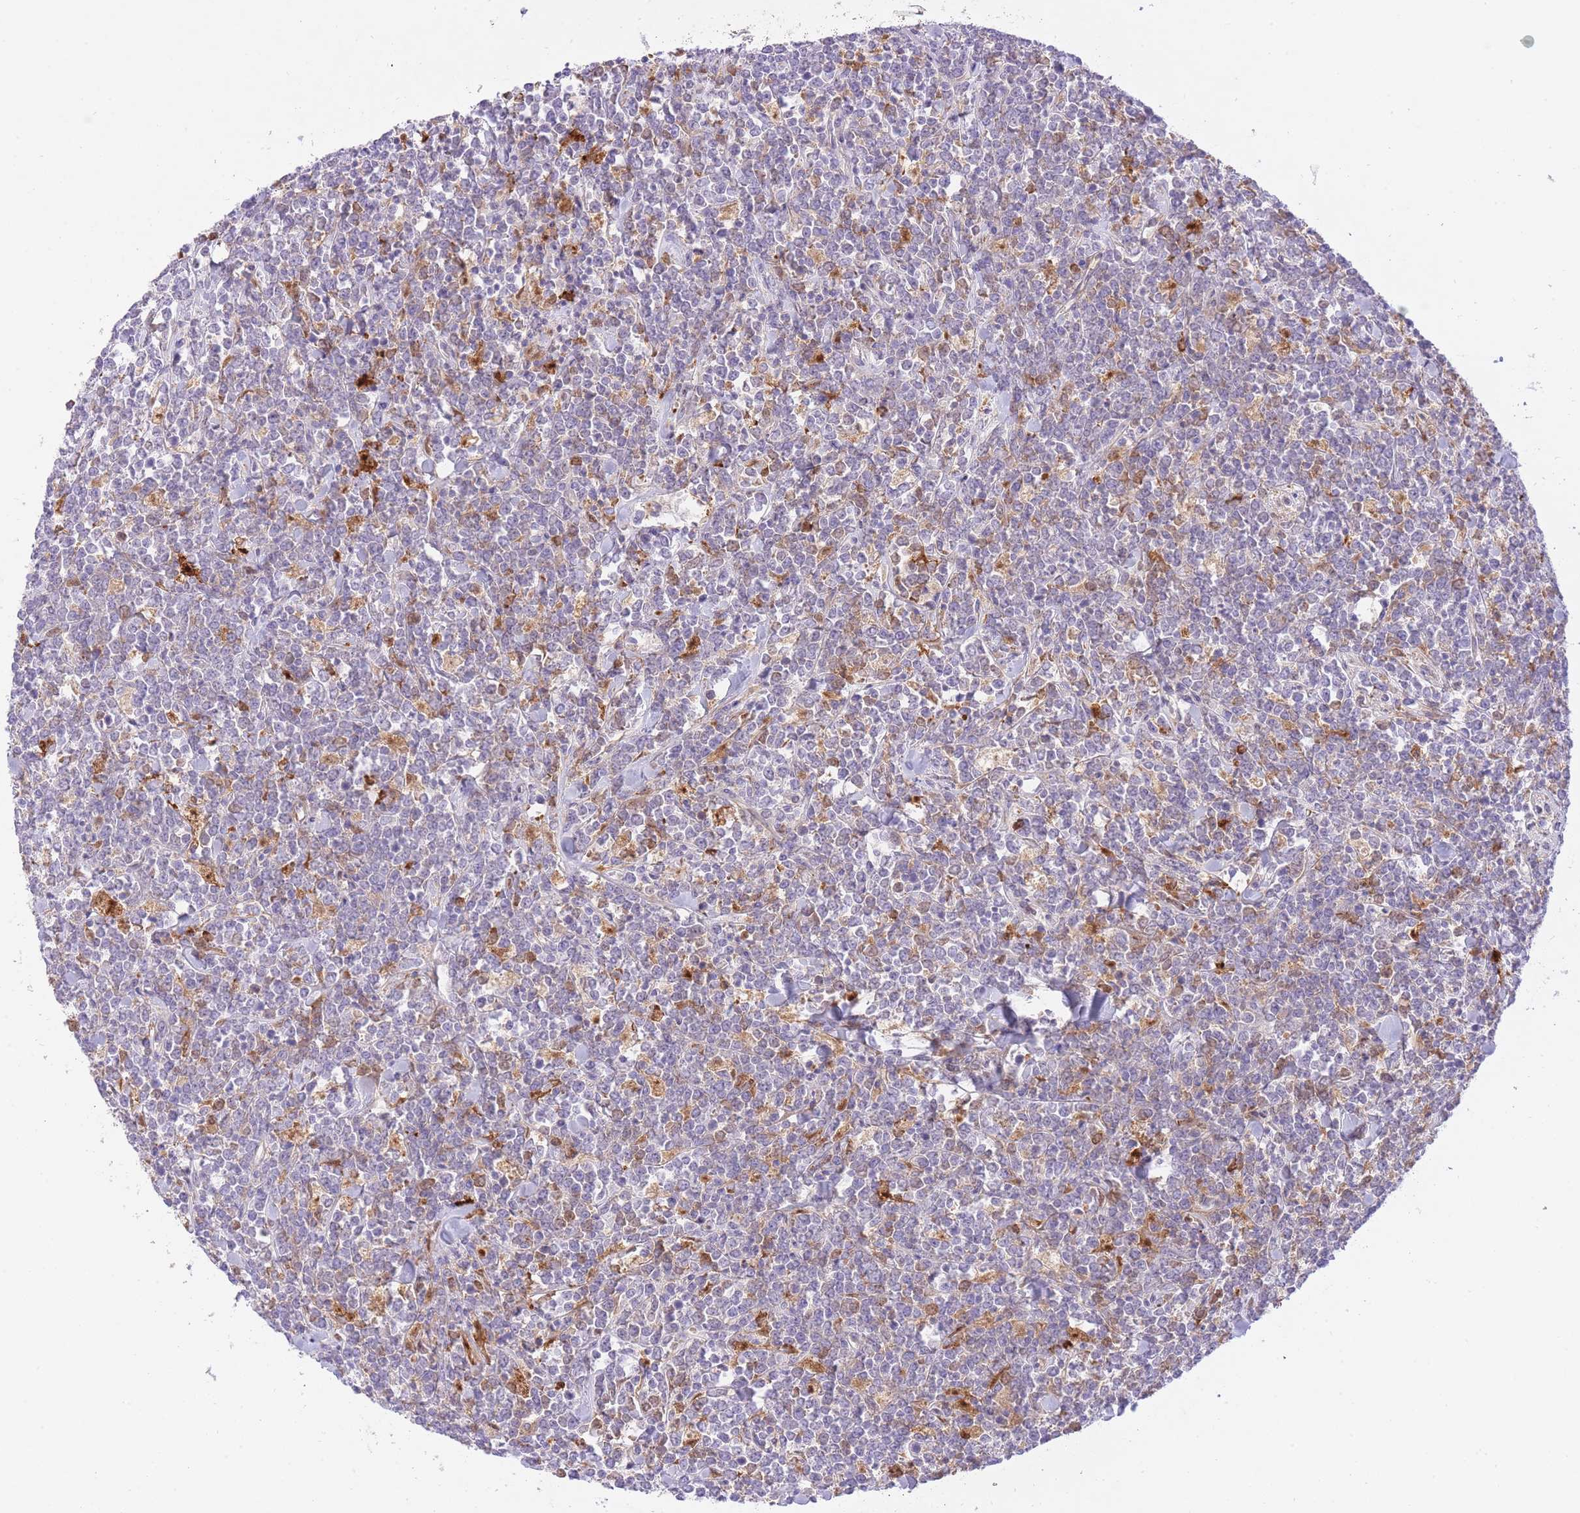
{"staining": {"intensity": "negative", "quantity": "none", "location": "none"}, "tissue": "lymphoma", "cell_type": "Tumor cells", "image_type": "cancer", "snomed": [{"axis": "morphology", "description": "Malignant lymphoma, non-Hodgkin's type, High grade"}, {"axis": "topography", "description": "Small intestine"}], "caption": "The immunohistochemistry (IHC) image has no significant staining in tumor cells of high-grade malignant lymphoma, non-Hodgkin's type tissue. The staining was performed using DAB to visualize the protein expression in brown, while the nuclei were stained in blue with hematoxylin (Magnification: 20x).", "gene": "HRG", "patient": {"sex": "male", "age": 8}}